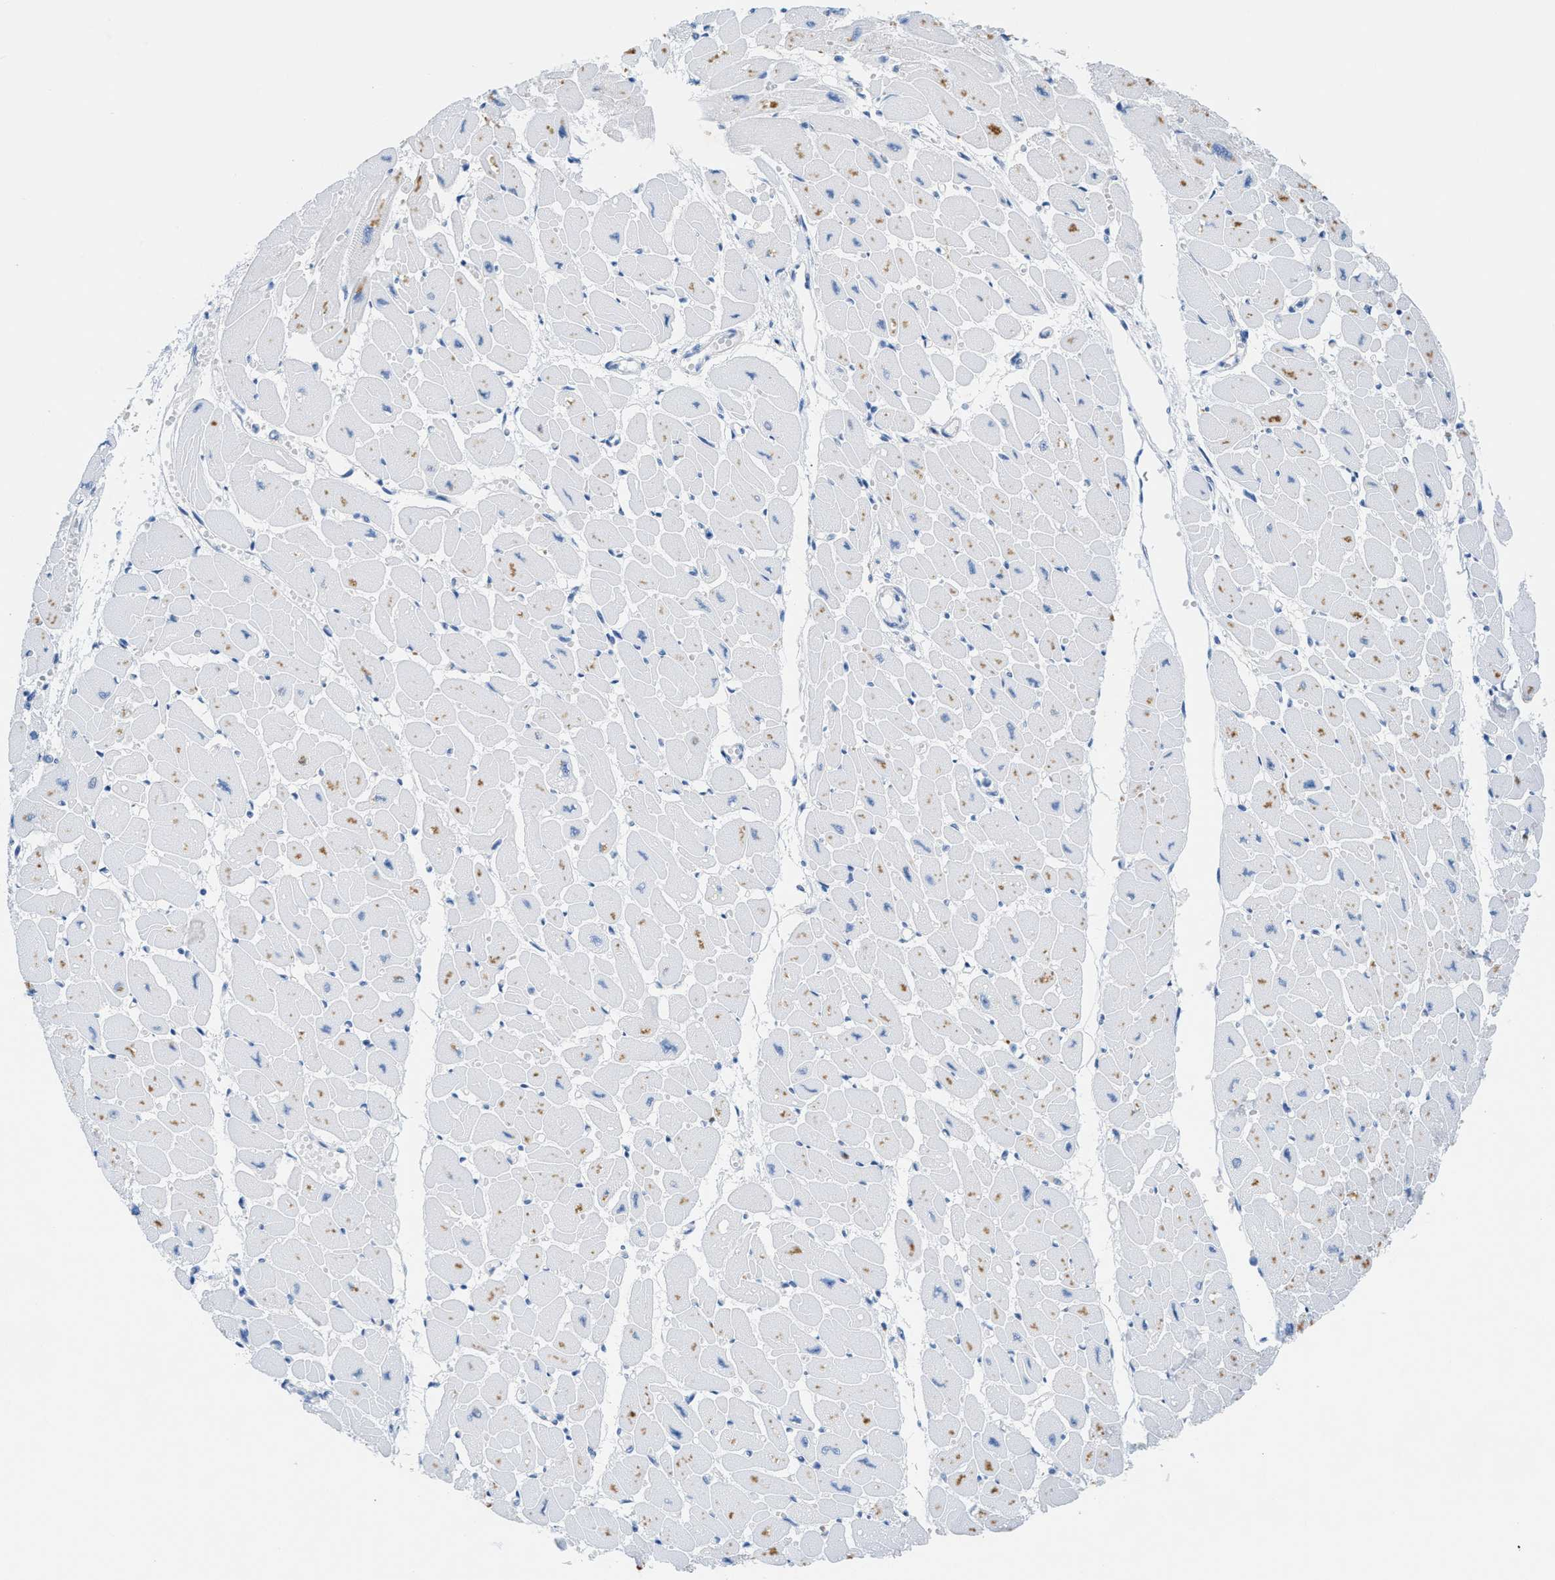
{"staining": {"intensity": "weak", "quantity": "<25%", "location": "cytoplasmic/membranous"}, "tissue": "heart muscle", "cell_type": "Cardiomyocytes", "image_type": "normal", "snomed": [{"axis": "morphology", "description": "Normal tissue, NOS"}, {"axis": "topography", "description": "Heart"}], "caption": "Immunohistochemistry histopathology image of benign heart muscle: human heart muscle stained with DAB (3,3'-diaminobenzidine) exhibits no significant protein staining in cardiomyocytes. The staining is performed using DAB (3,3'-diaminobenzidine) brown chromogen with nuclei counter-stained in using hematoxylin.", "gene": "FDCSP", "patient": {"sex": "female", "age": 54}}